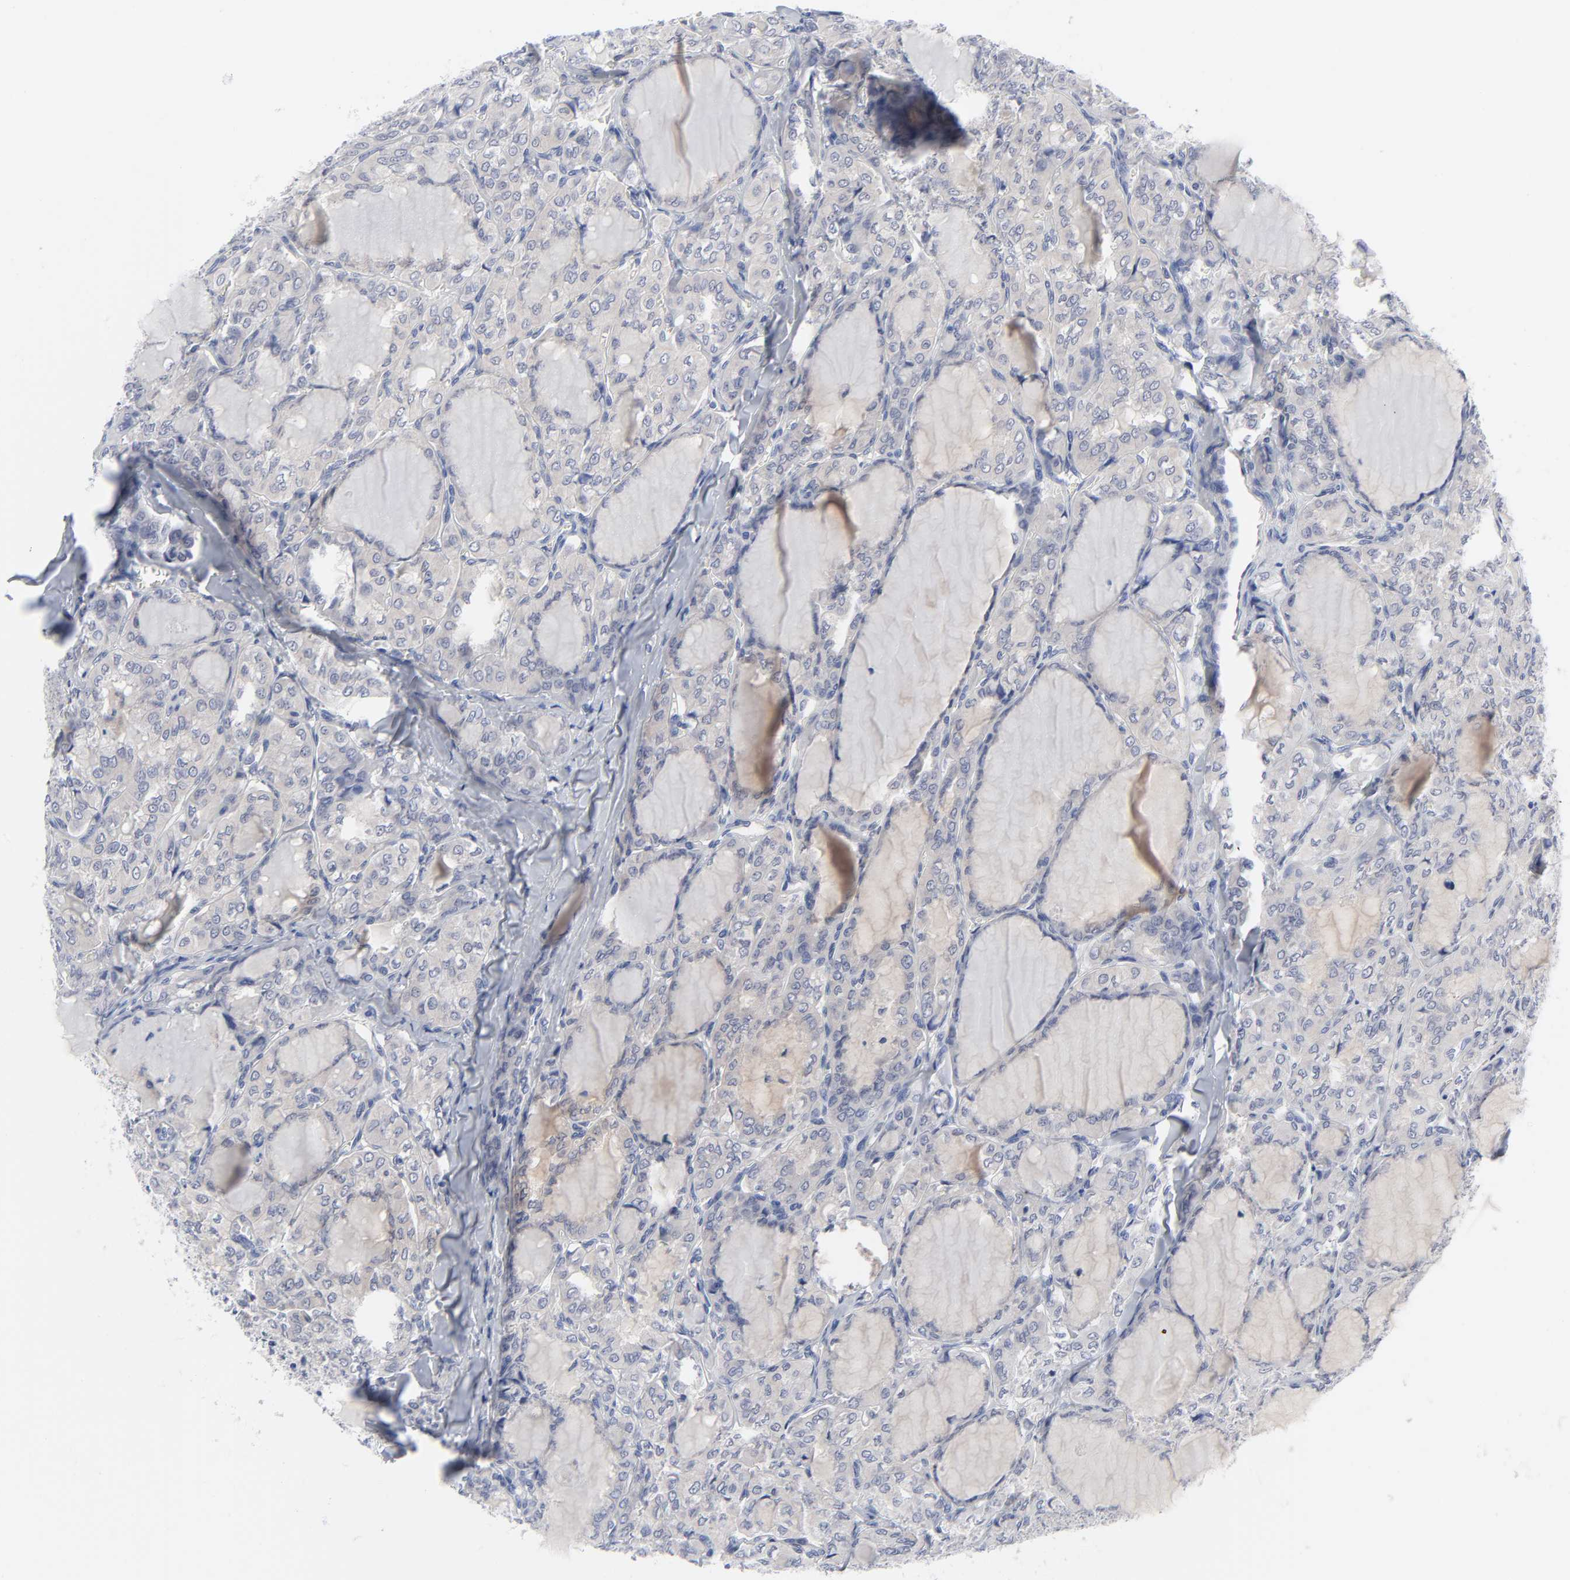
{"staining": {"intensity": "negative", "quantity": "none", "location": "none"}, "tissue": "thyroid cancer", "cell_type": "Tumor cells", "image_type": "cancer", "snomed": [{"axis": "morphology", "description": "Papillary adenocarcinoma, NOS"}, {"axis": "topography", "description": "Thyroid gland"}], "caption": "Tumor cells are negative for brown protein staining in thyroid cancer.", "gene": "CLEC4G", "patient": {"sex": "male", "age": 20}}